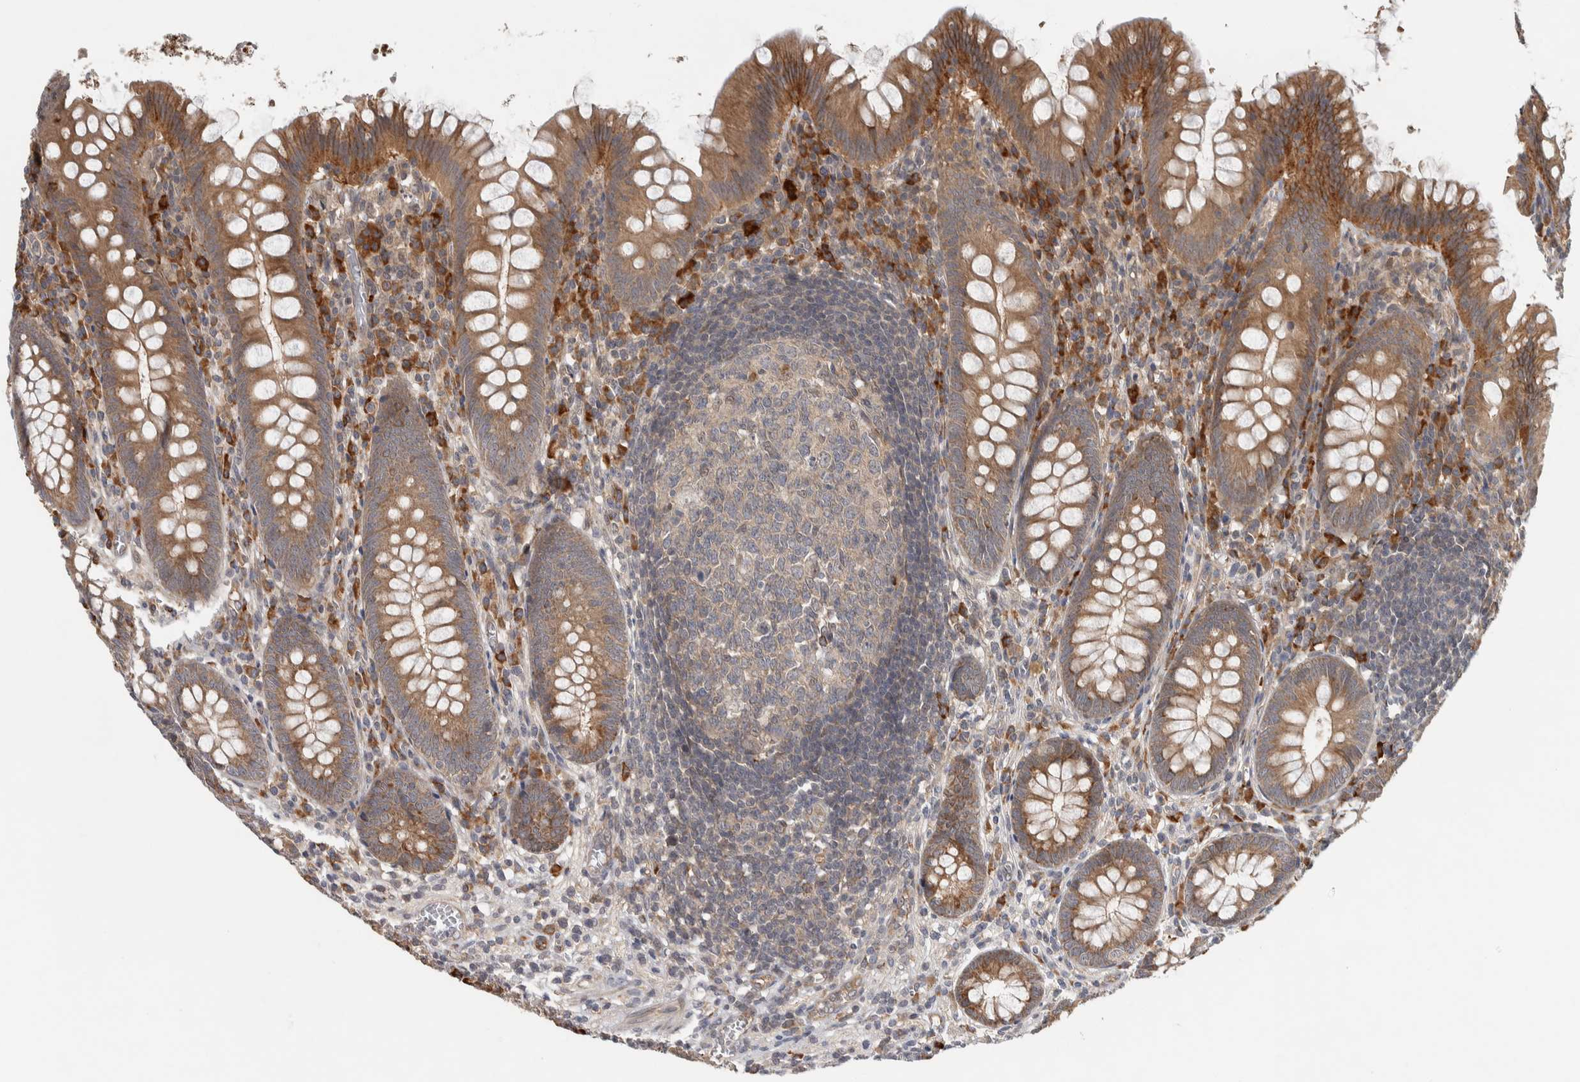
{"staining": {"intensity": "moderate", "quantity": ">75%", "location": "cytoplasmic/membranous"}, "tissue": "appendix", "cell_type": "Glandular cells", "image_type": "normal", "snomed": [{"axis": "morphology", "description": "Normal tissue, NOS"}, {"axis": "topography", "description": "Appendix"}], "caption": "Immunohistochemistry (IHC) image of normal appendix stained for a protein (brown), which displays medium levels of moderate cytoplasmic/membranous expression in about >75% of glandular cells.", "gene": "TBC1D31", "patient": {"sex": "male", "age": 56}}